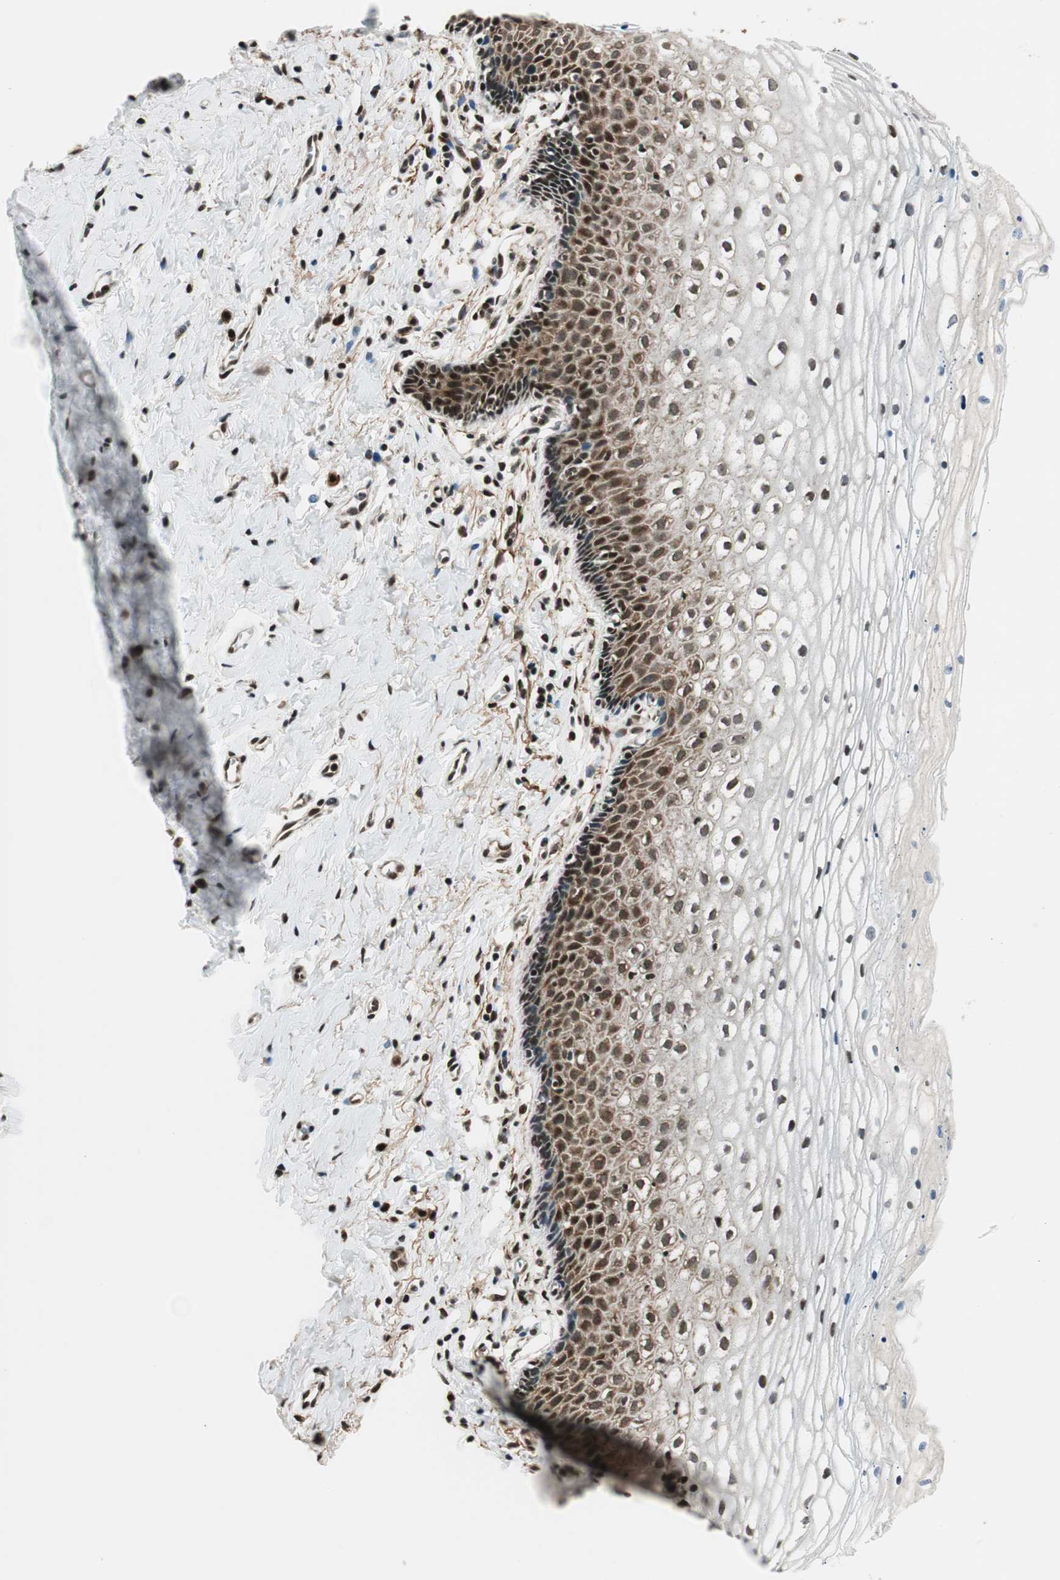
{"staining": {"intensity": "moderate", "quantity": ">75%", "location": "nuclear"}, "tissue": "vagina", "cell_type": "Squamous epithelial cells", "image_type": "normal", "snomed": [{"axis": "morphology", "description": "Normal tissue, NOS"}, {"axis": "topography", "description": "Soft tissue"}, {"axis": "topography", "description": "Vagina"}], "caption": "A brown stain highlights moderate nuclear expression of a protein in squamous epithelial cells of normal vagina. (DAB (3,3'-diaminobenzidine) IHC with brightfield microscopy, high magnification).", "gene": "RING1", "patient": {"sex": "female", "age": 61}}